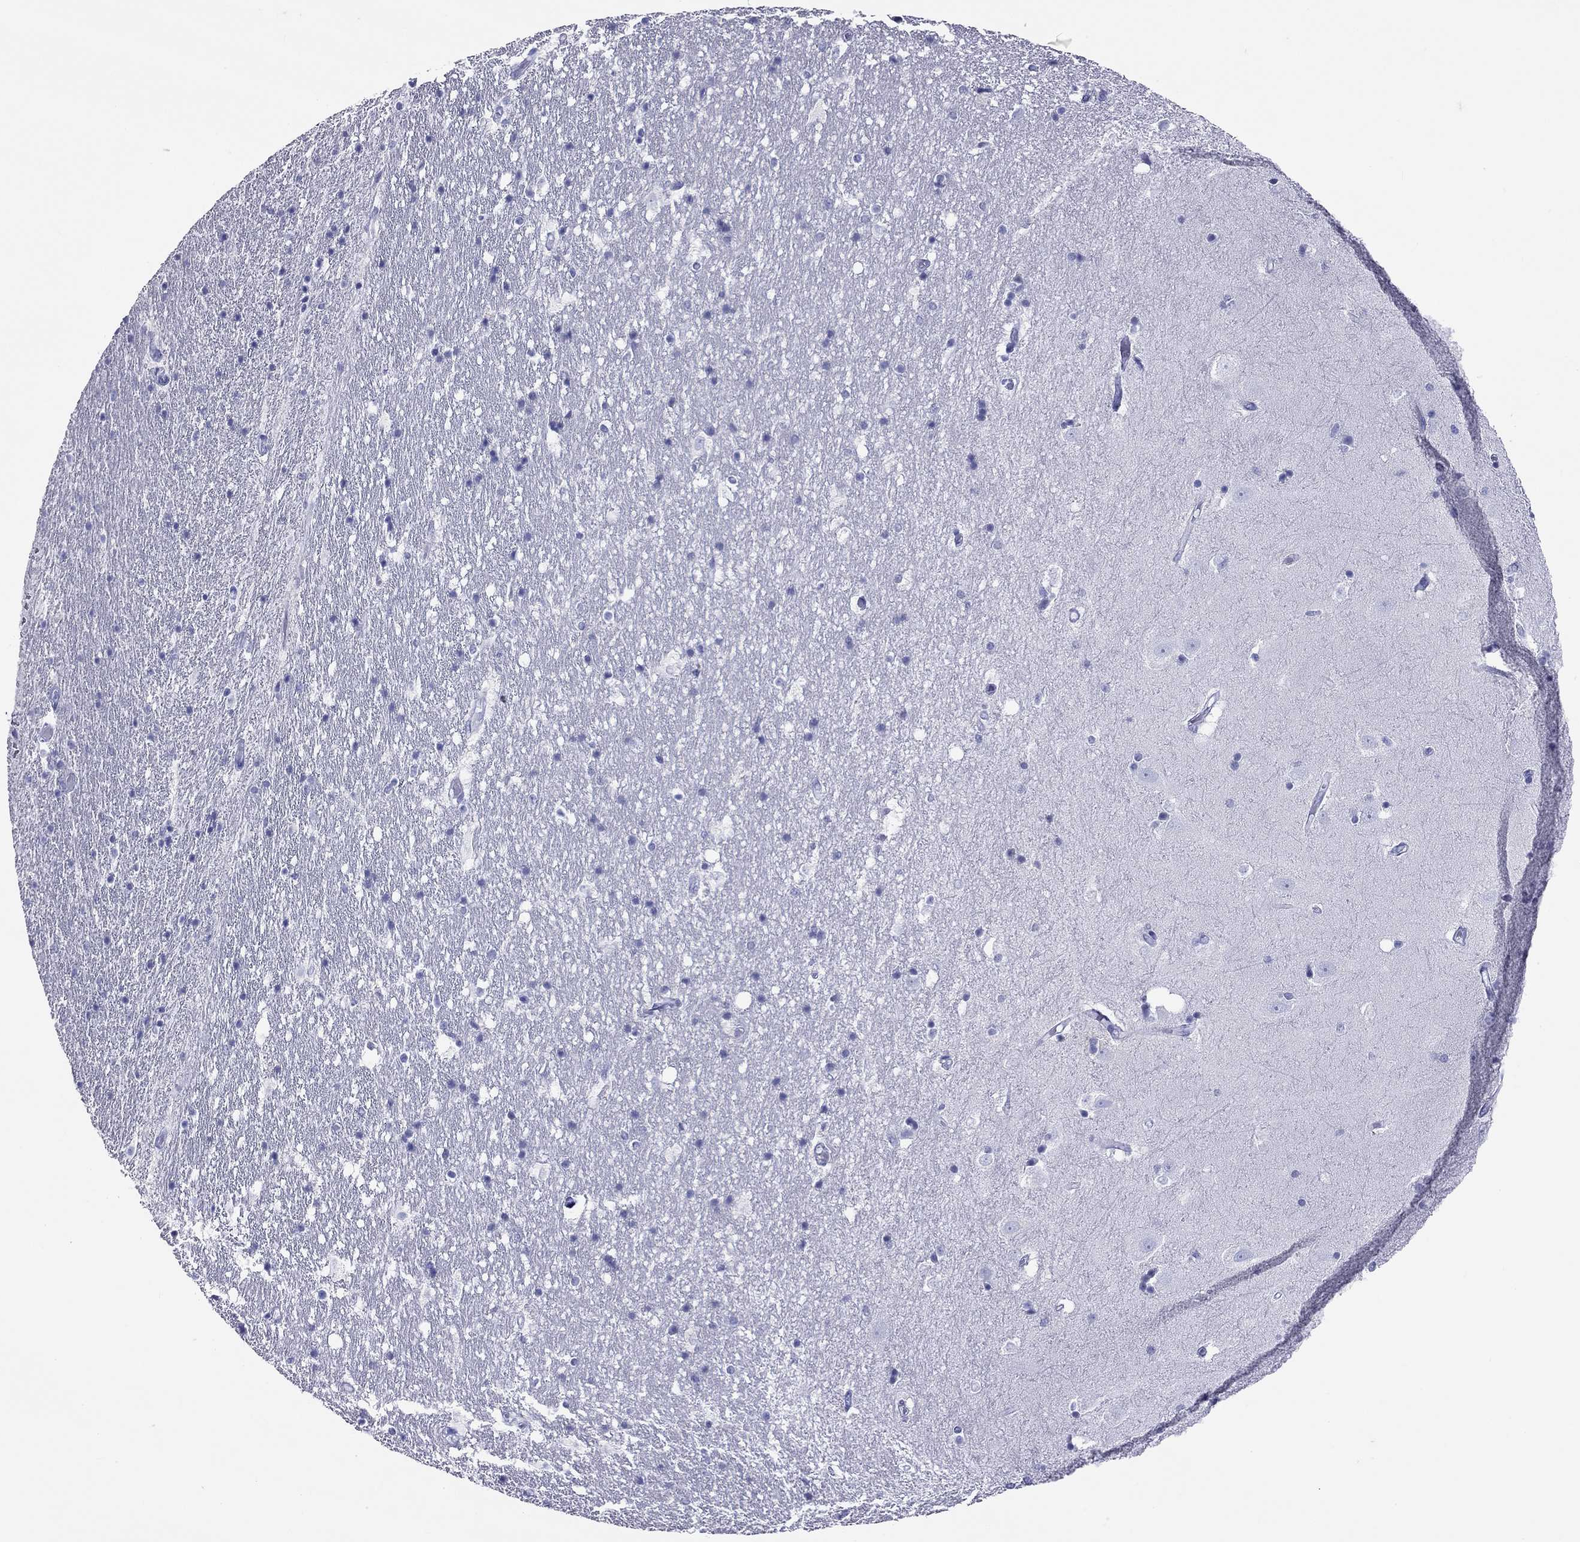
{"staining": {"intensity": "negative", "quantity": "none", "location": "none"}, "tissue": "hippocampus", "cell_type": "Glial cells", "image_type": "normal", "snomed": [{"axis": "morphology", "description": "Normal tissue, NOS"}, {"axis": "topography", "description": "Hippocampus"}], "caption": "Immunohistochemistry image of benign human hippocampus stained for a protein (brown), which exhibits no positivity in glial cells. (DAB IHC, high magnification).", "gene": "DPY19L2", "patient": {"sex": "male", "age": 49}}